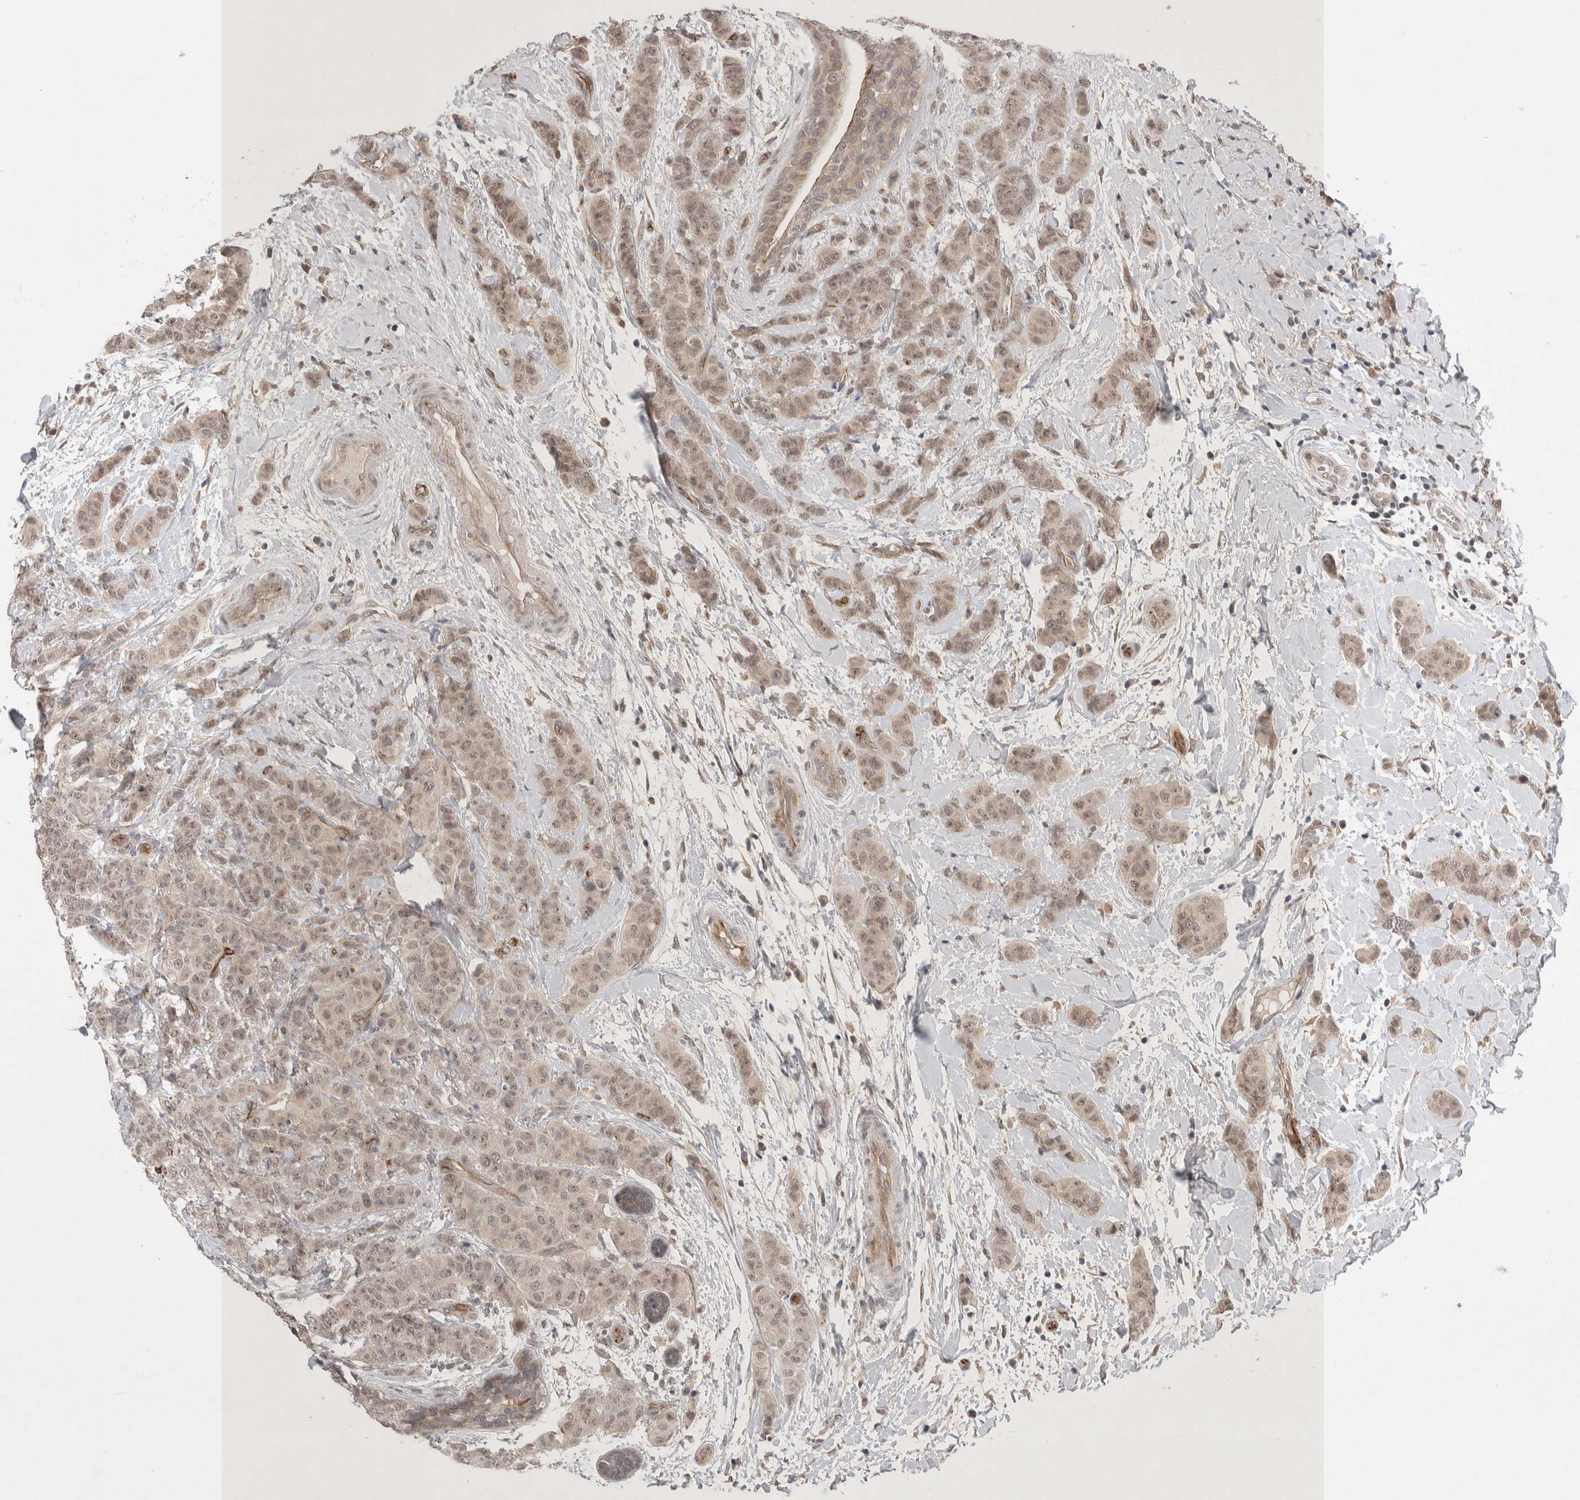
{"staining": {"intensity": "weak", "quantity": "25%-75%", "location": "cytoplasmic/membranous,nuclear"}, "tissue": "breast cancer", "cell_type": "Tumor cells", "image_type": "cancer", "snomed": [{"axis": "morphology", "description": "Normal tissue, NOS"}, {"axis": "morphology", "description": "Duct carcinoma"}, {"axis": "topography", "description": "Breast"}], "caption": "This photomicrograph demonstrates IHC staining of infiltrating ductal carcinoma (breast), with low weak cytoplasmic/membranous and nuclear expression in about 25%-75% of tumor cells.", "gene": "ZNF704", "patient": {"sex": "female", "age": 40}}